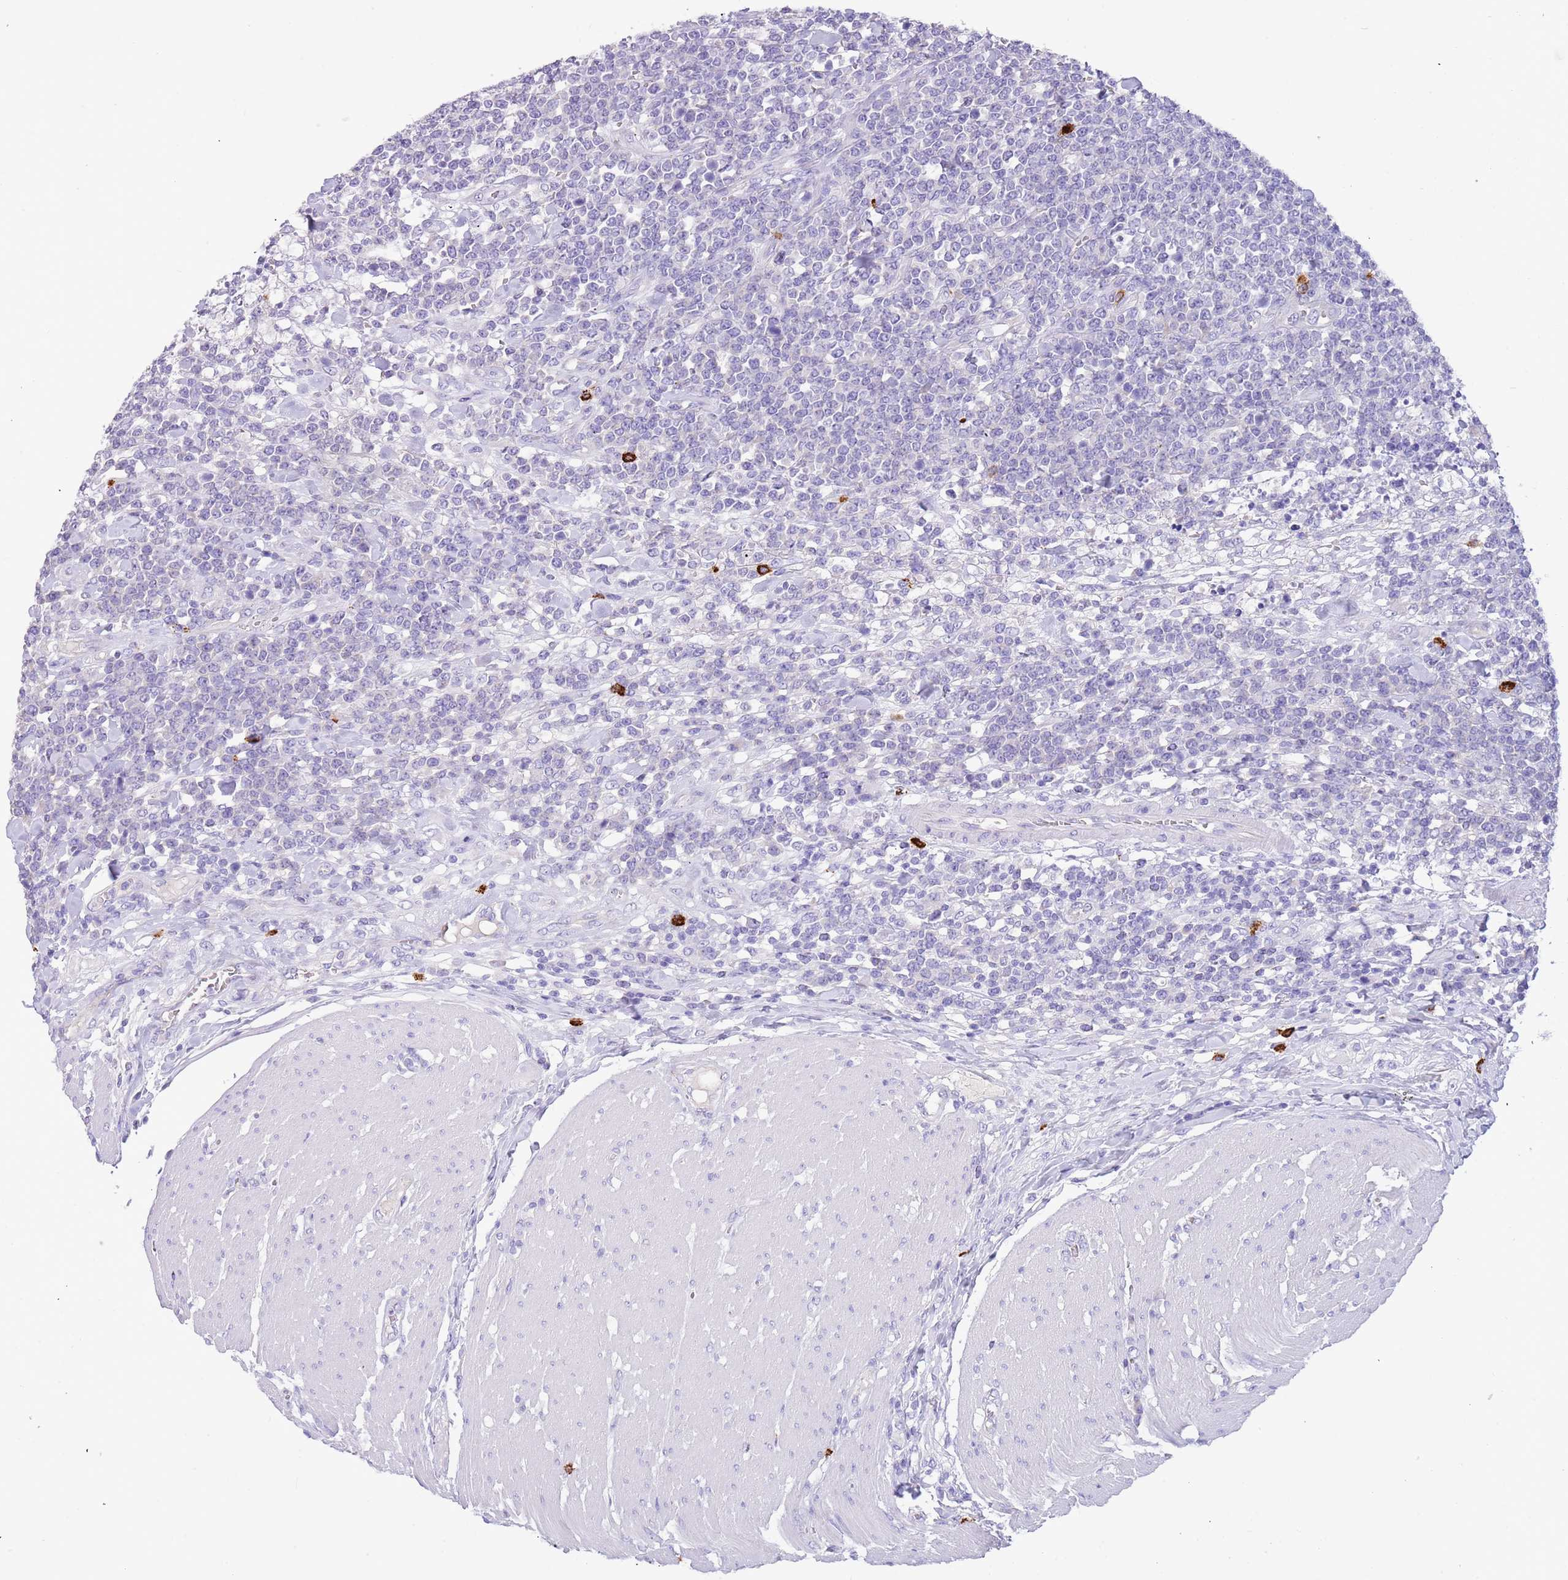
{"staining": {"intensity": "negative", "quantity": "none", "location": "none"}, "tissue": "lymphoma", "cell_type": "Tumor cells", "image_type": "cancer", "snomed": [{"axis": "morphology", "description": "Malignant lymphoma, non-Hodgkin's type, High grade"}, {"axis": "topography", "description": "Small intestine"}], "caption": "Immunohistochemistry image of neoplastic tissue: human high-grade malignant lymphoma, non-Hodgkin's type stained with DAB (3,3'-diaminobenzidine) exhibits no significant protein staining in tumor cells.", "gene": "TRMO", "patient": {"sex": "male", "age": 8}}